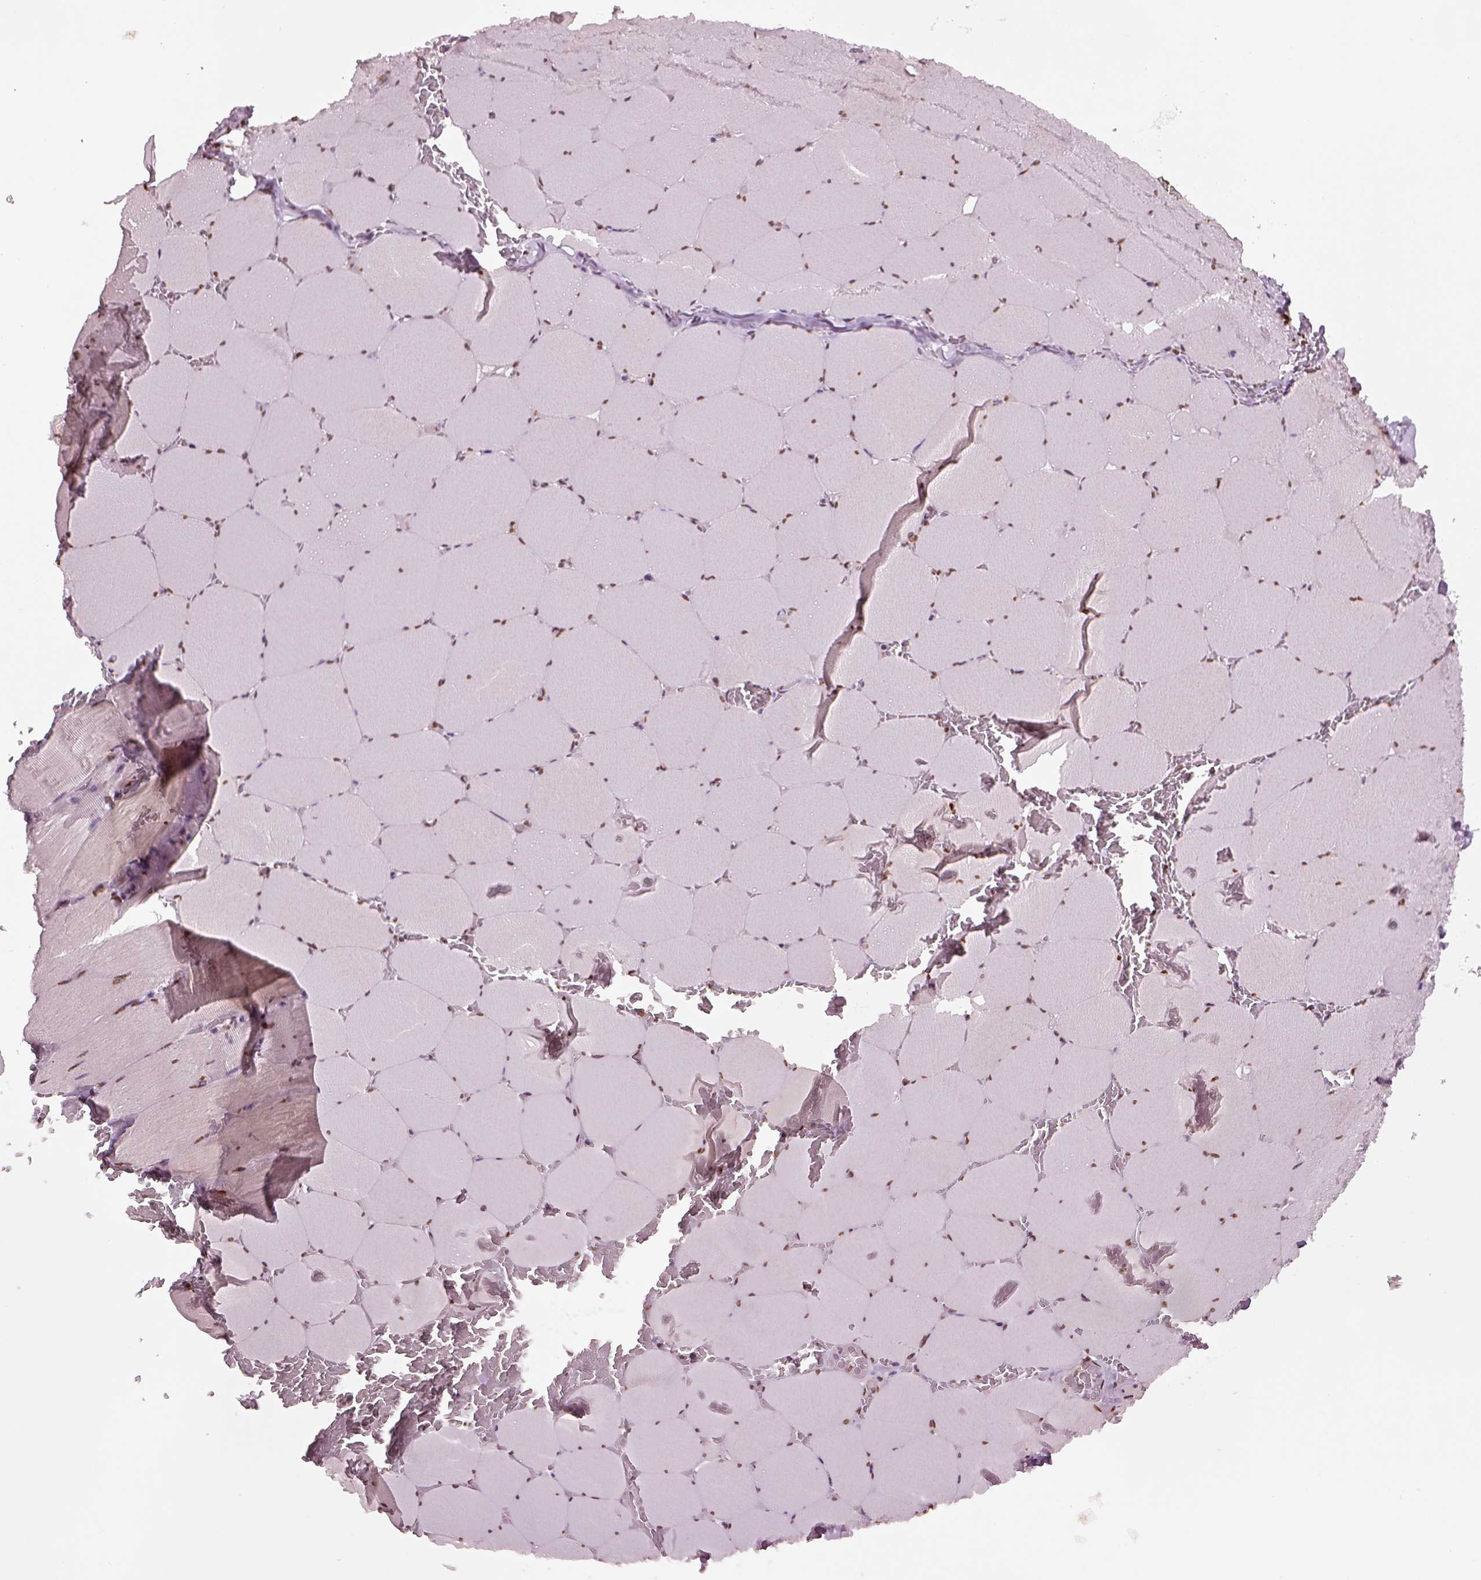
{"staining": {"intensity": "strong", "quantity": ">75%", "location": "nuclear"}, "tissue": "skeletal muscle", "cell_type": "Myocytes", "image_type": "normal", "snomed": [{"axis": "morphology", "description": "Normal tissue, NOS"}, {"axis": "morphology", "description": "Malignant melanoma, Metastatic site"}, {"axis": "topography", "description": "Skeletal muscle"}], "caption": "Protein staining by immunohistochemistry shows strong nuclear staining in about >75% of myocytes in normal skeletal muscle.", "gene": "DDX3X", "patient": {"sex": "male", "age": 50}}